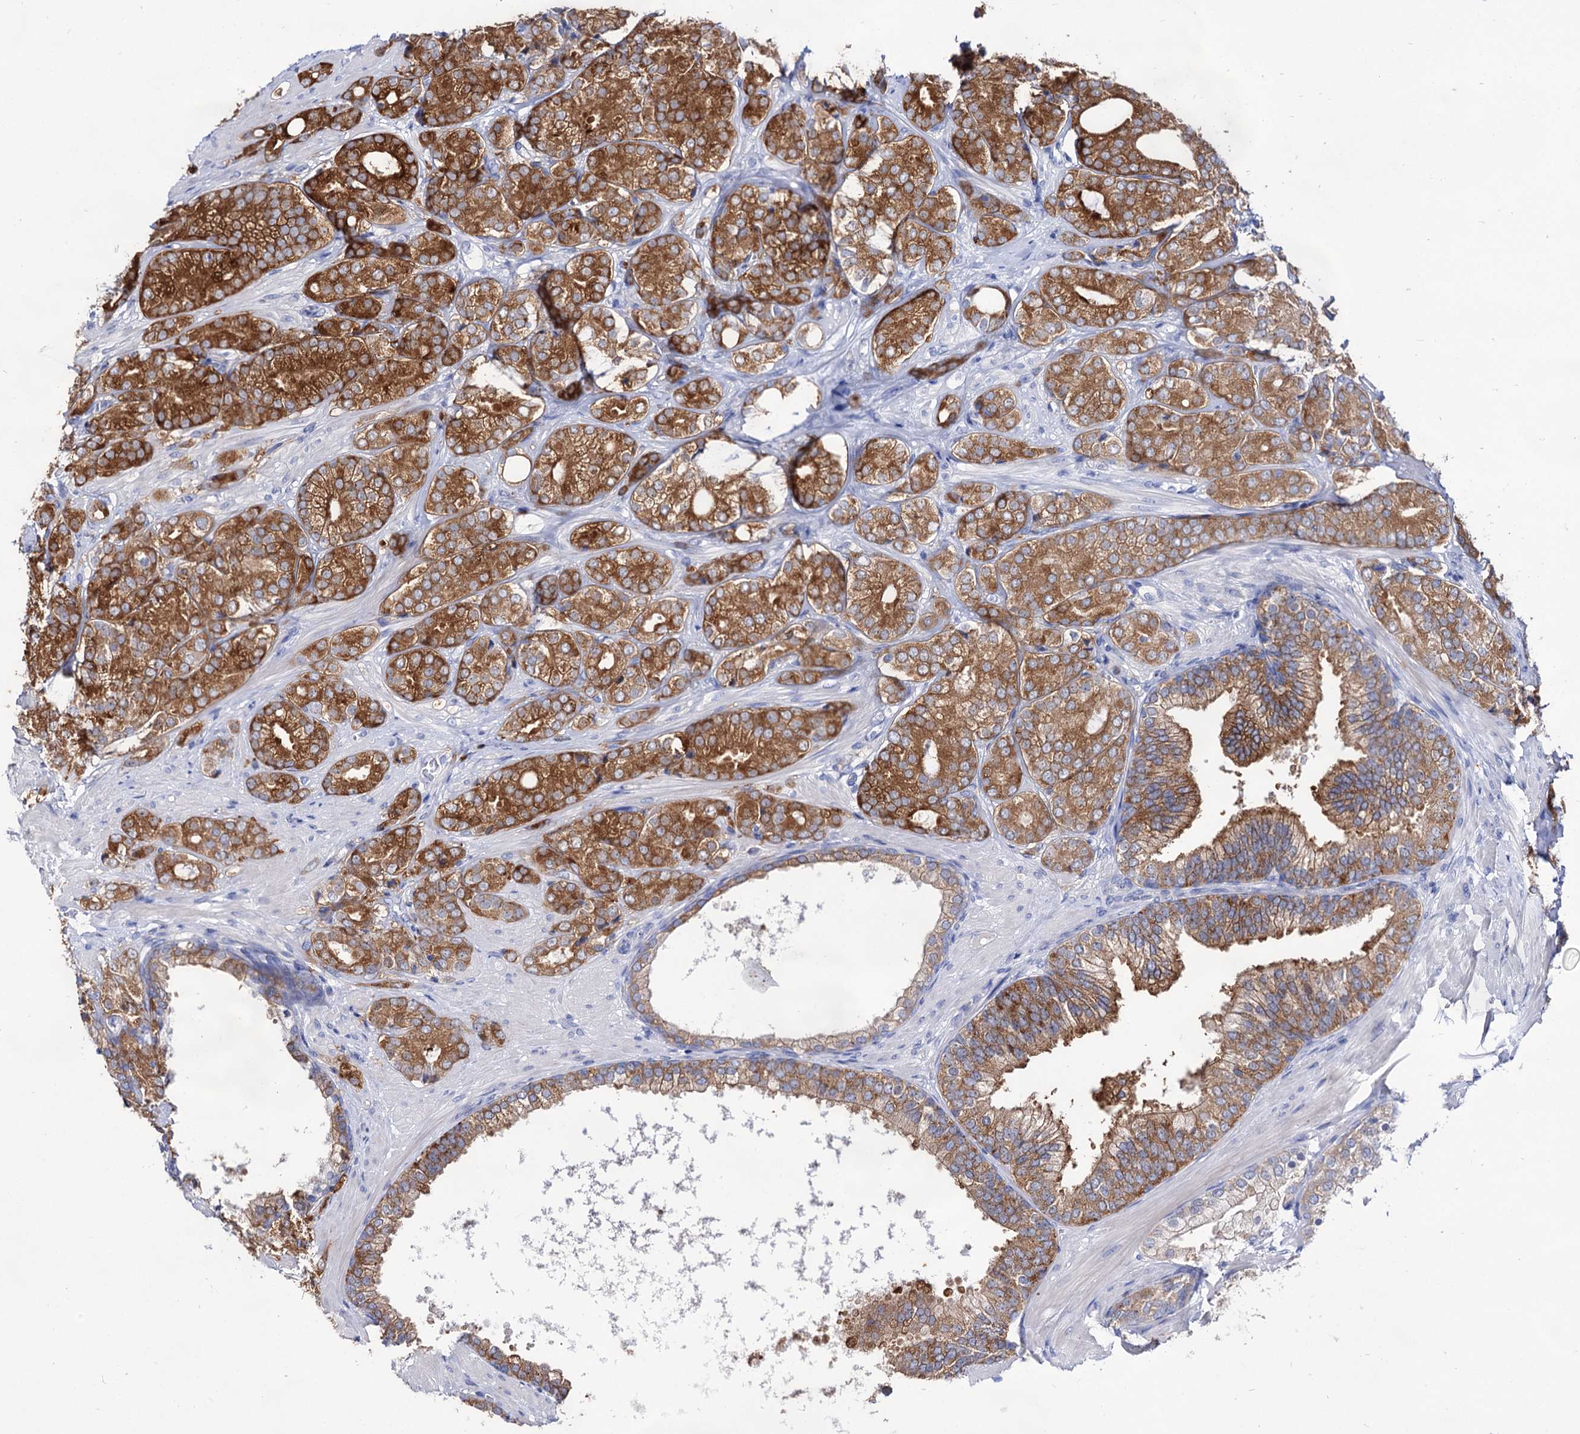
{"staining": {"intensity": "strong", "quantity": ">75%", "location": "cytoplasmic/membranous"}, "tissue": "prostate cancer", "cell_type": "Tumor cells", "image_type": "cancer", "snomed": [{"axis": "morphology", "description": "Adenocarcinoma, High grade"}, {"axis": "topography", "description": "Prostate"}], "caption": "Prostate adenocarcinoma (high-grade) stained with immunohistochemistry (IHC) reveals strong cytoplasmic/membranous expression in about >75% of tumor cells. (Brightfield microscopy of DAB IHC at high magnification).", "gene": "ARFIP2", "patient": {"sex": "male", "age": 60}}